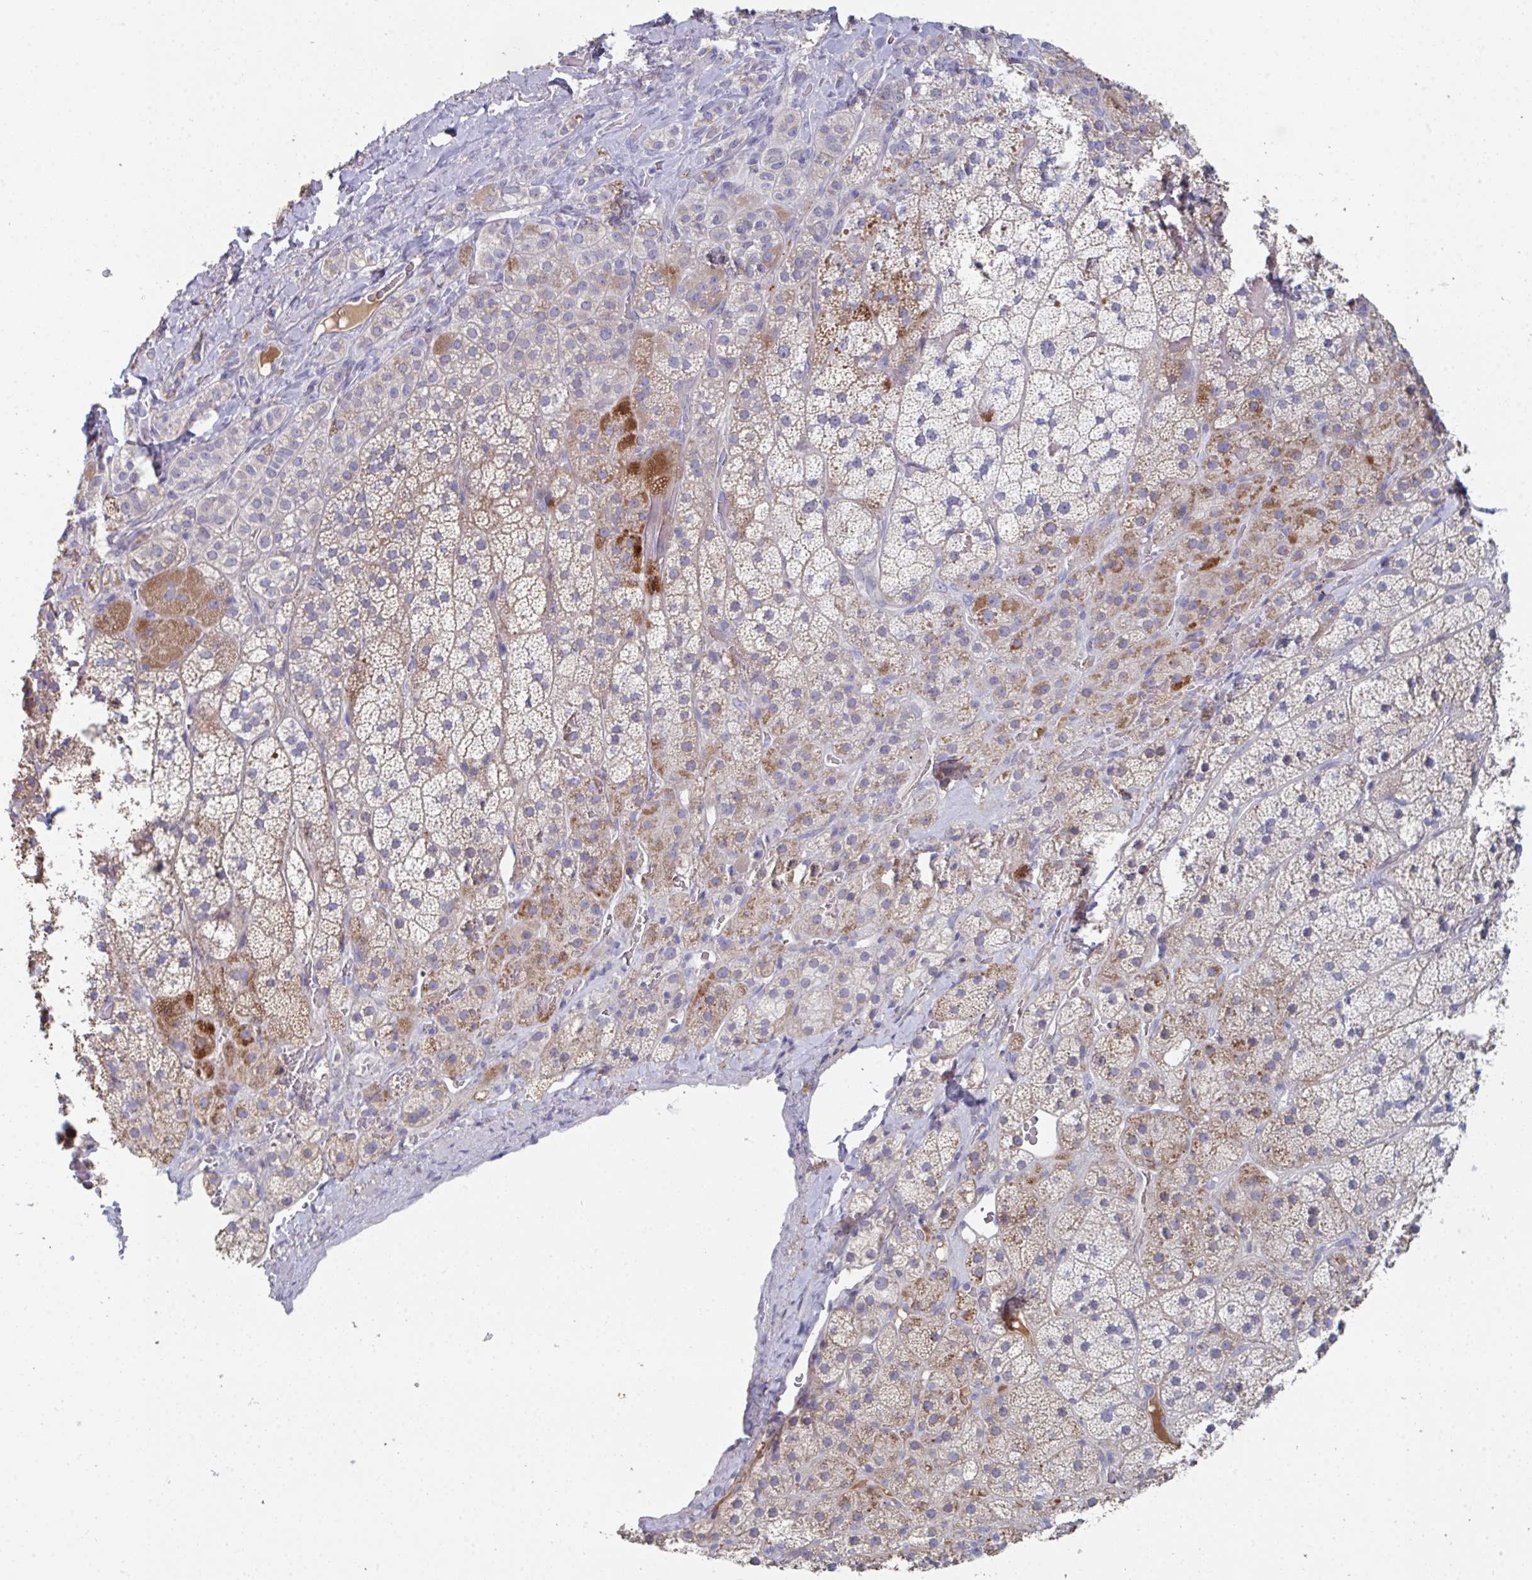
{"staining": {"intensity": "strong", "quantity": "<25%", "location": "cytoplasmic/membranous"}, "tissue": "adrenal gland", "cell_type": "Glandular cells", "image_type": "normal", "snomed": [{"axis": "morphology", "description": "Normal tissue, NOS"}, {"axis": "topography", "description": "Adrenal gland"}], "caption": "An IHC micrograph of benign tissue is shown. Protein staining in brown highlights strong cytoplasmic/membranous positivity in adrenal gland within glandular cells.", "gene": "HGFAC", "patient": {"sex": "male", "age": 57}}